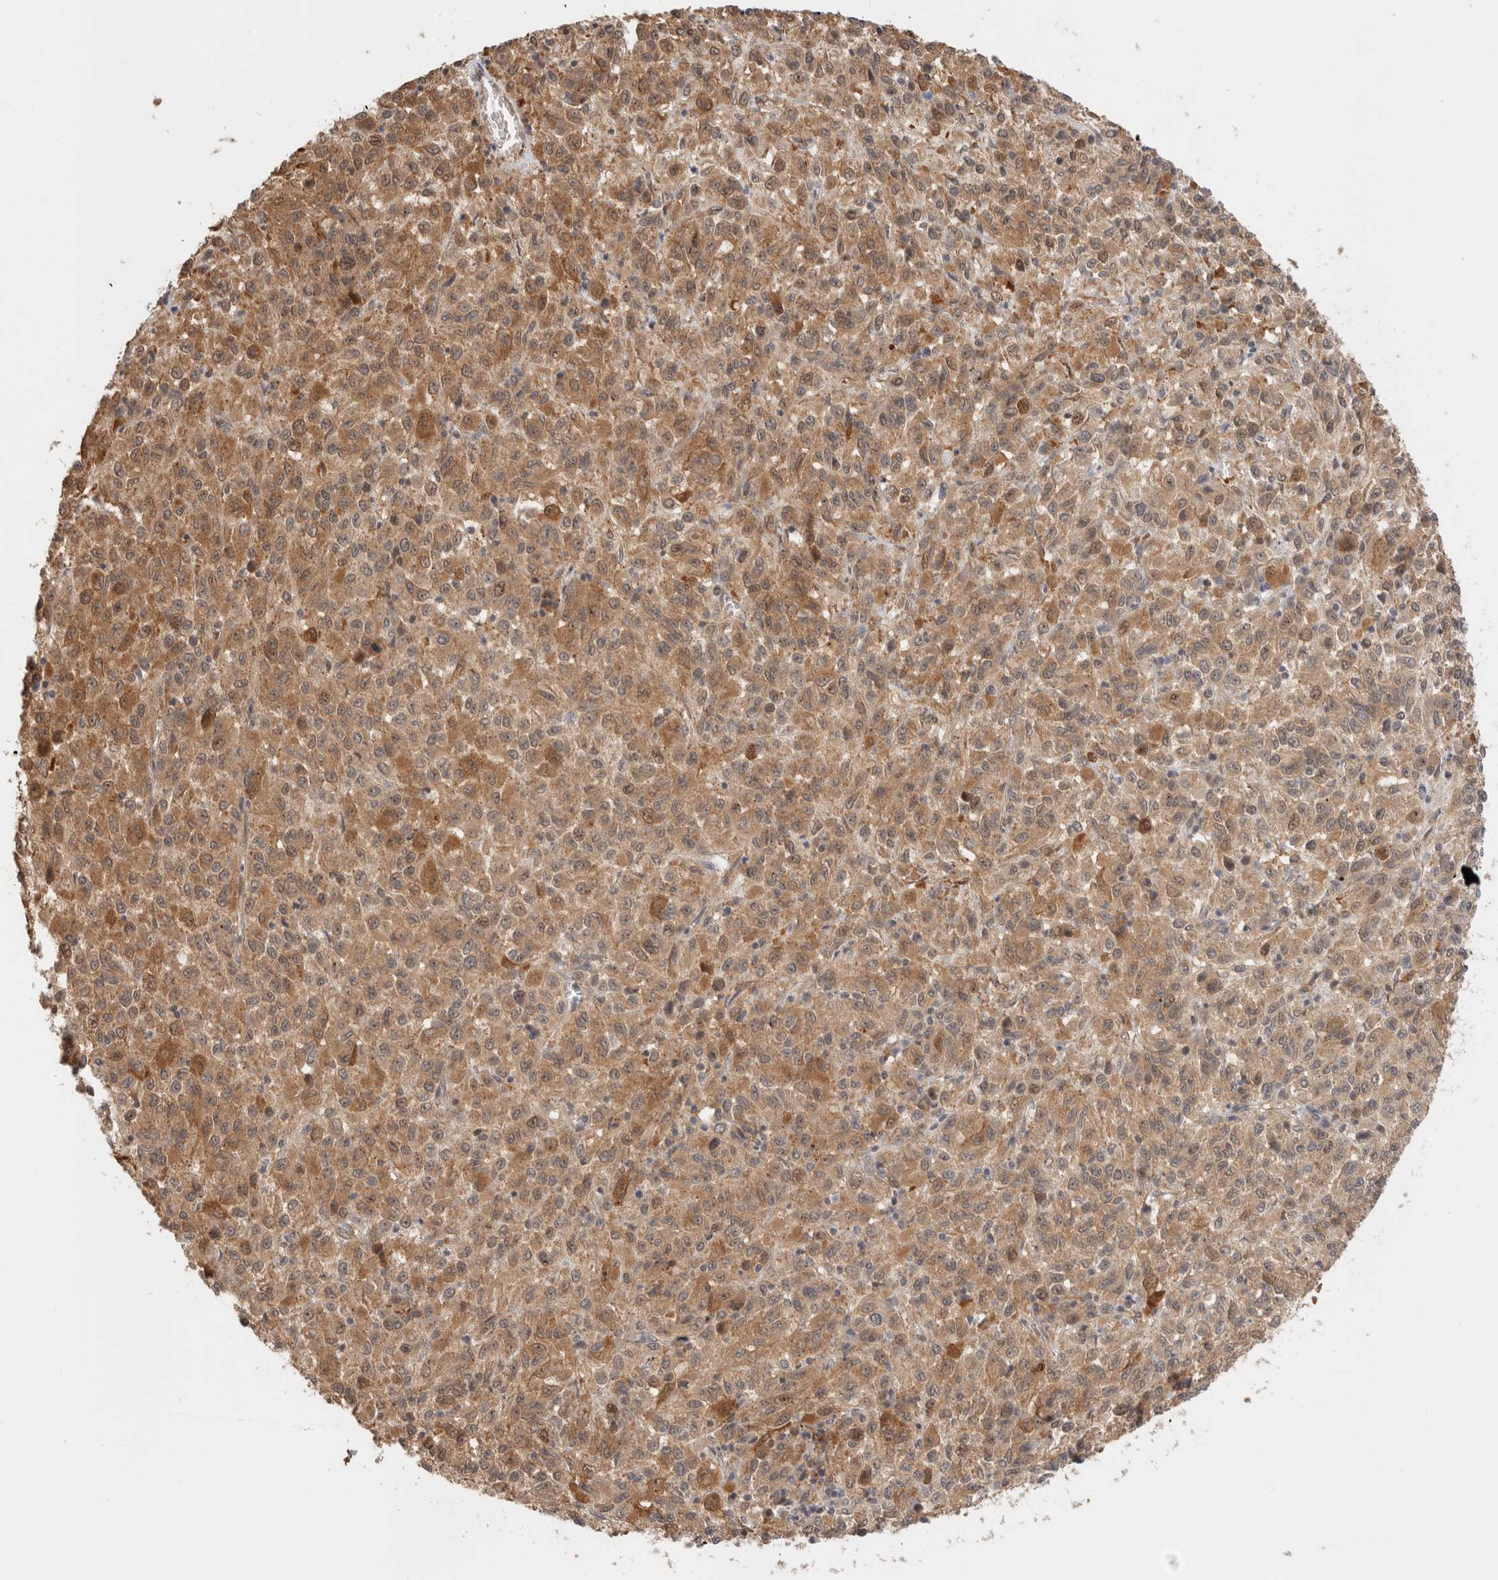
{"staining": {"intensity": "moderate", "quantity": ">75%", "location": "cytoplasmic/membranous"}, "tissue": "melanoma", "cell_type": "Tumor cells", "image_type": "cancer", "snomed": [{"axis": "morphology", "description": "Malignant melanoma, Metastatic site"}, {"axis": "topography", "description": "Lung"}], "caption": "Melanoma was stained to show a protein in brown. There is medium levels of moderate cytoplasmic/membranous expression in about >75% of tumor cells.", "gene": "OTUD6B", "patient": {"sex": "male", "age": 64}}